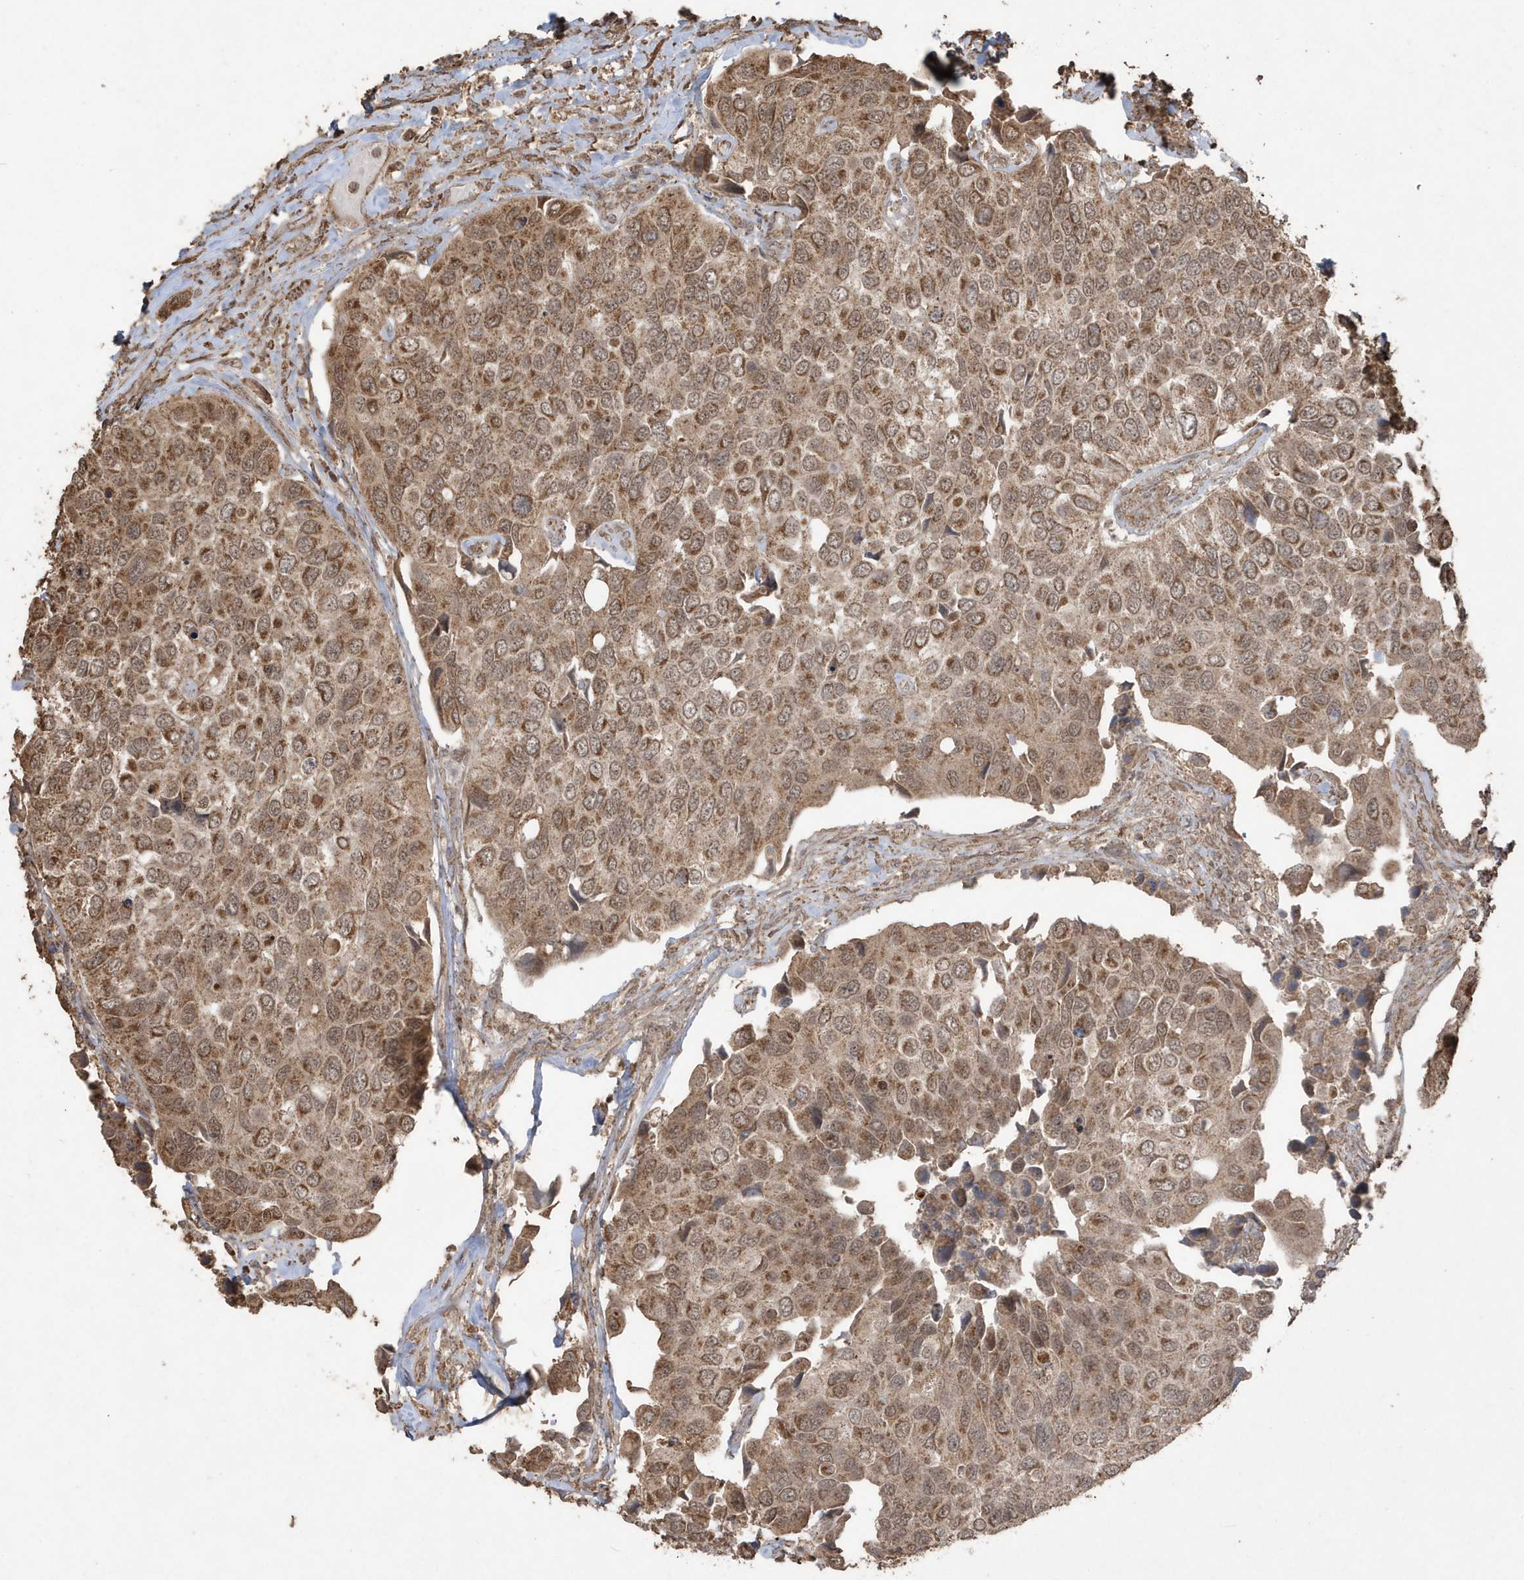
{"staining": {"intensity": "moderate", "quantity": ">75%", "location": "cytoplasmic/membranous"}, "tissue": "urothelial cancer", "cell_type": "Tumor cells", "image_type": "cancer", "snomed": [{"axis": "morphology", "description": "Urothelial carcinoma, High grade"}, {"axis": "topography", "description": "Urinary bladder"}], "caption": "Immunohistochemistry (IHC) photomicrograph of neoplastic tissue: urothelial cancer stained using immunohistochemistry displays medium levels of moderate protein expression localized specifically in the cytoplasmic/membranous of tumor cells, appearing as a cytoplasmic/membranous brown color.", "gene": "PAXBP1", "patient": {"sex": "male", "age": 74}}